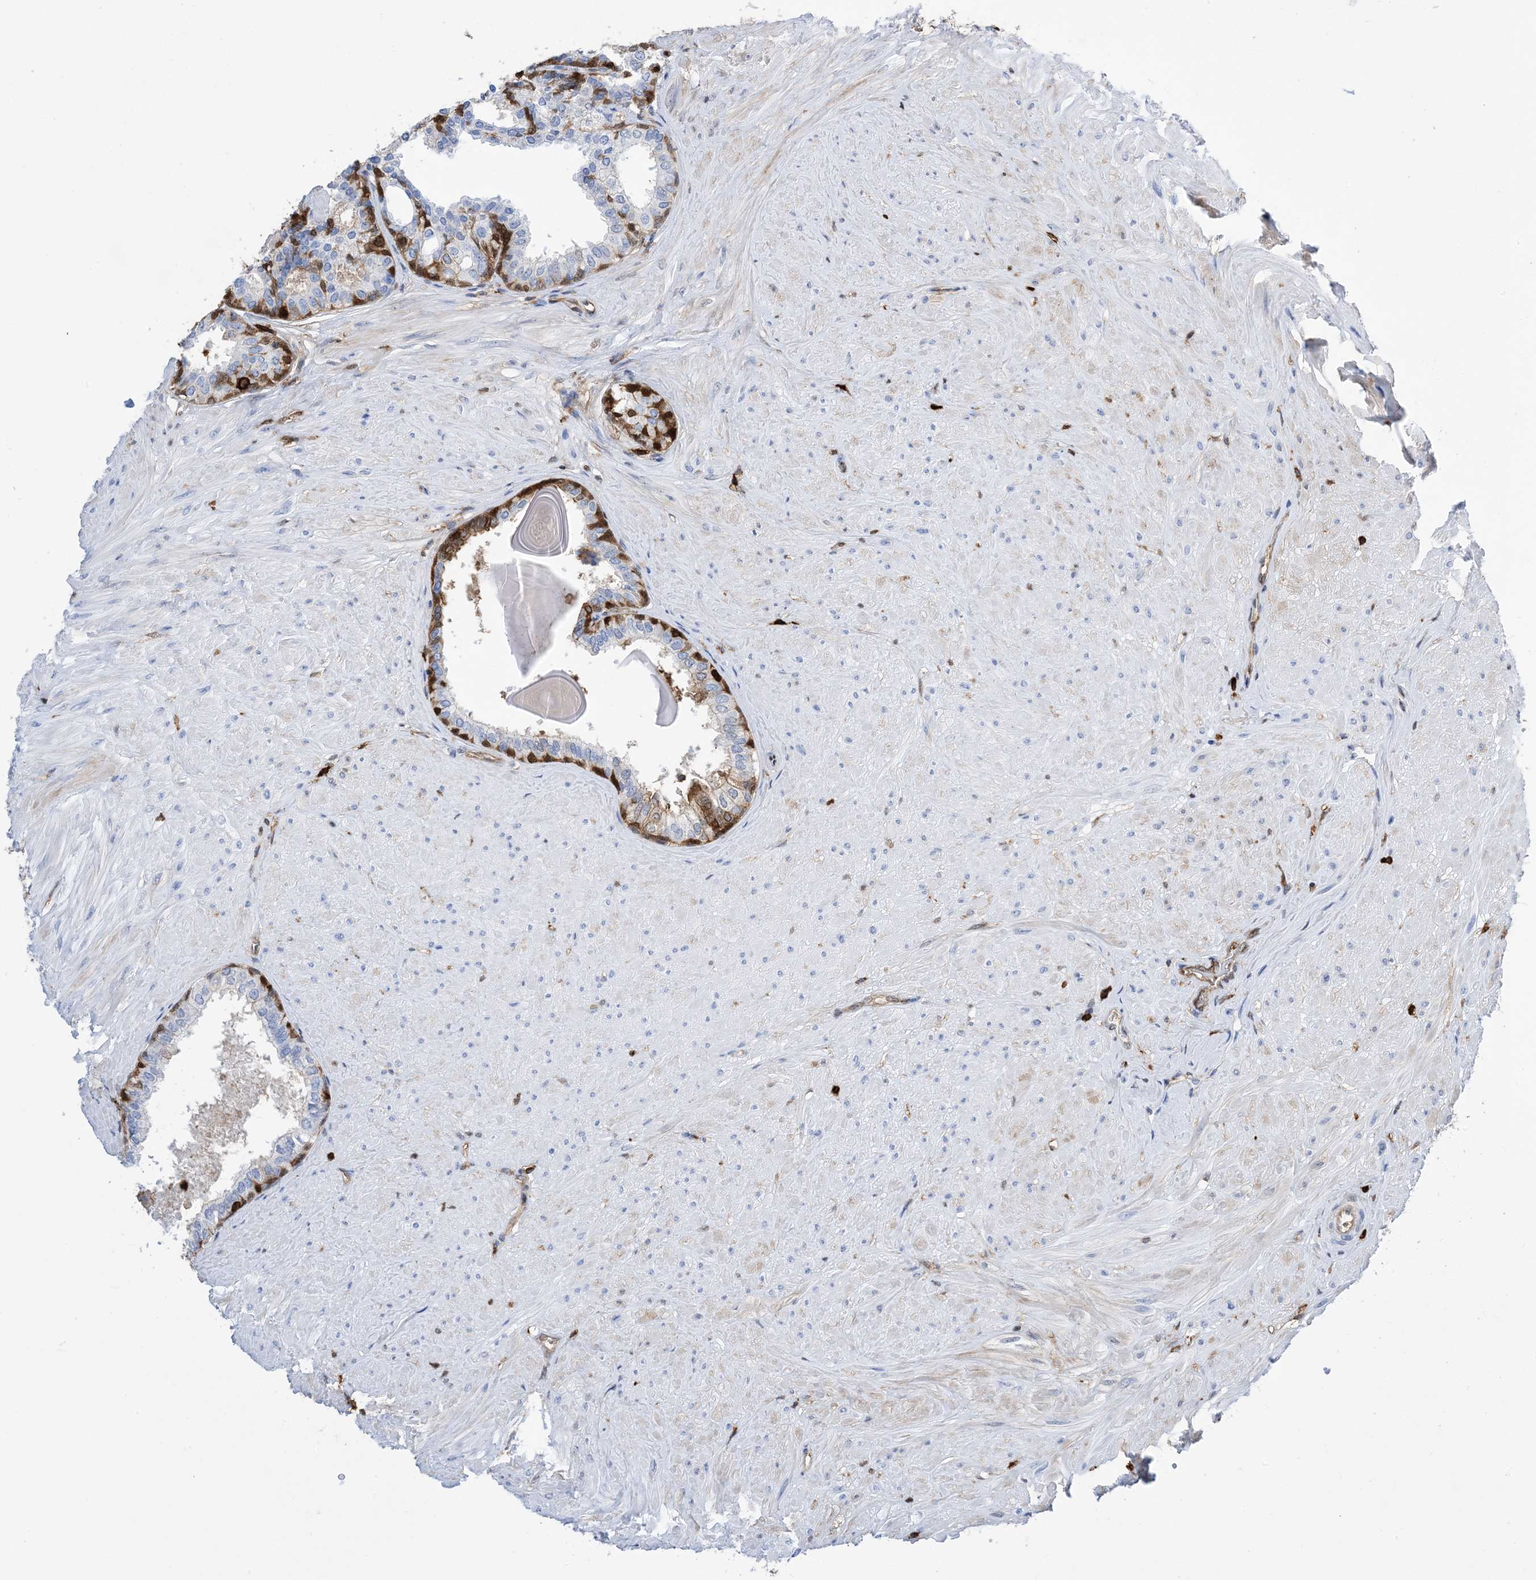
{"staining": {"intensity": "strong", "quantity": ">75%", "location": "cytoplasmic/membranous,nuclear"}, "tissue": "prostate", "cell_type": "Glandular cells", "image_type": "normal", "snomed": [{"axis": "morphology", "description": "Normal tissue, NOS"}, {"axis": "topography", "description": "Prostate"}], "caption": "The micrograph demonstrates immunohistochemical staining of unremarkable prostate. There is strong cytoplasmic/membranous,nuclear expression is seen in about >75% of glandular cells.", "gene": "ANXA1", "patient": {"sex": "male", "age": 48}}